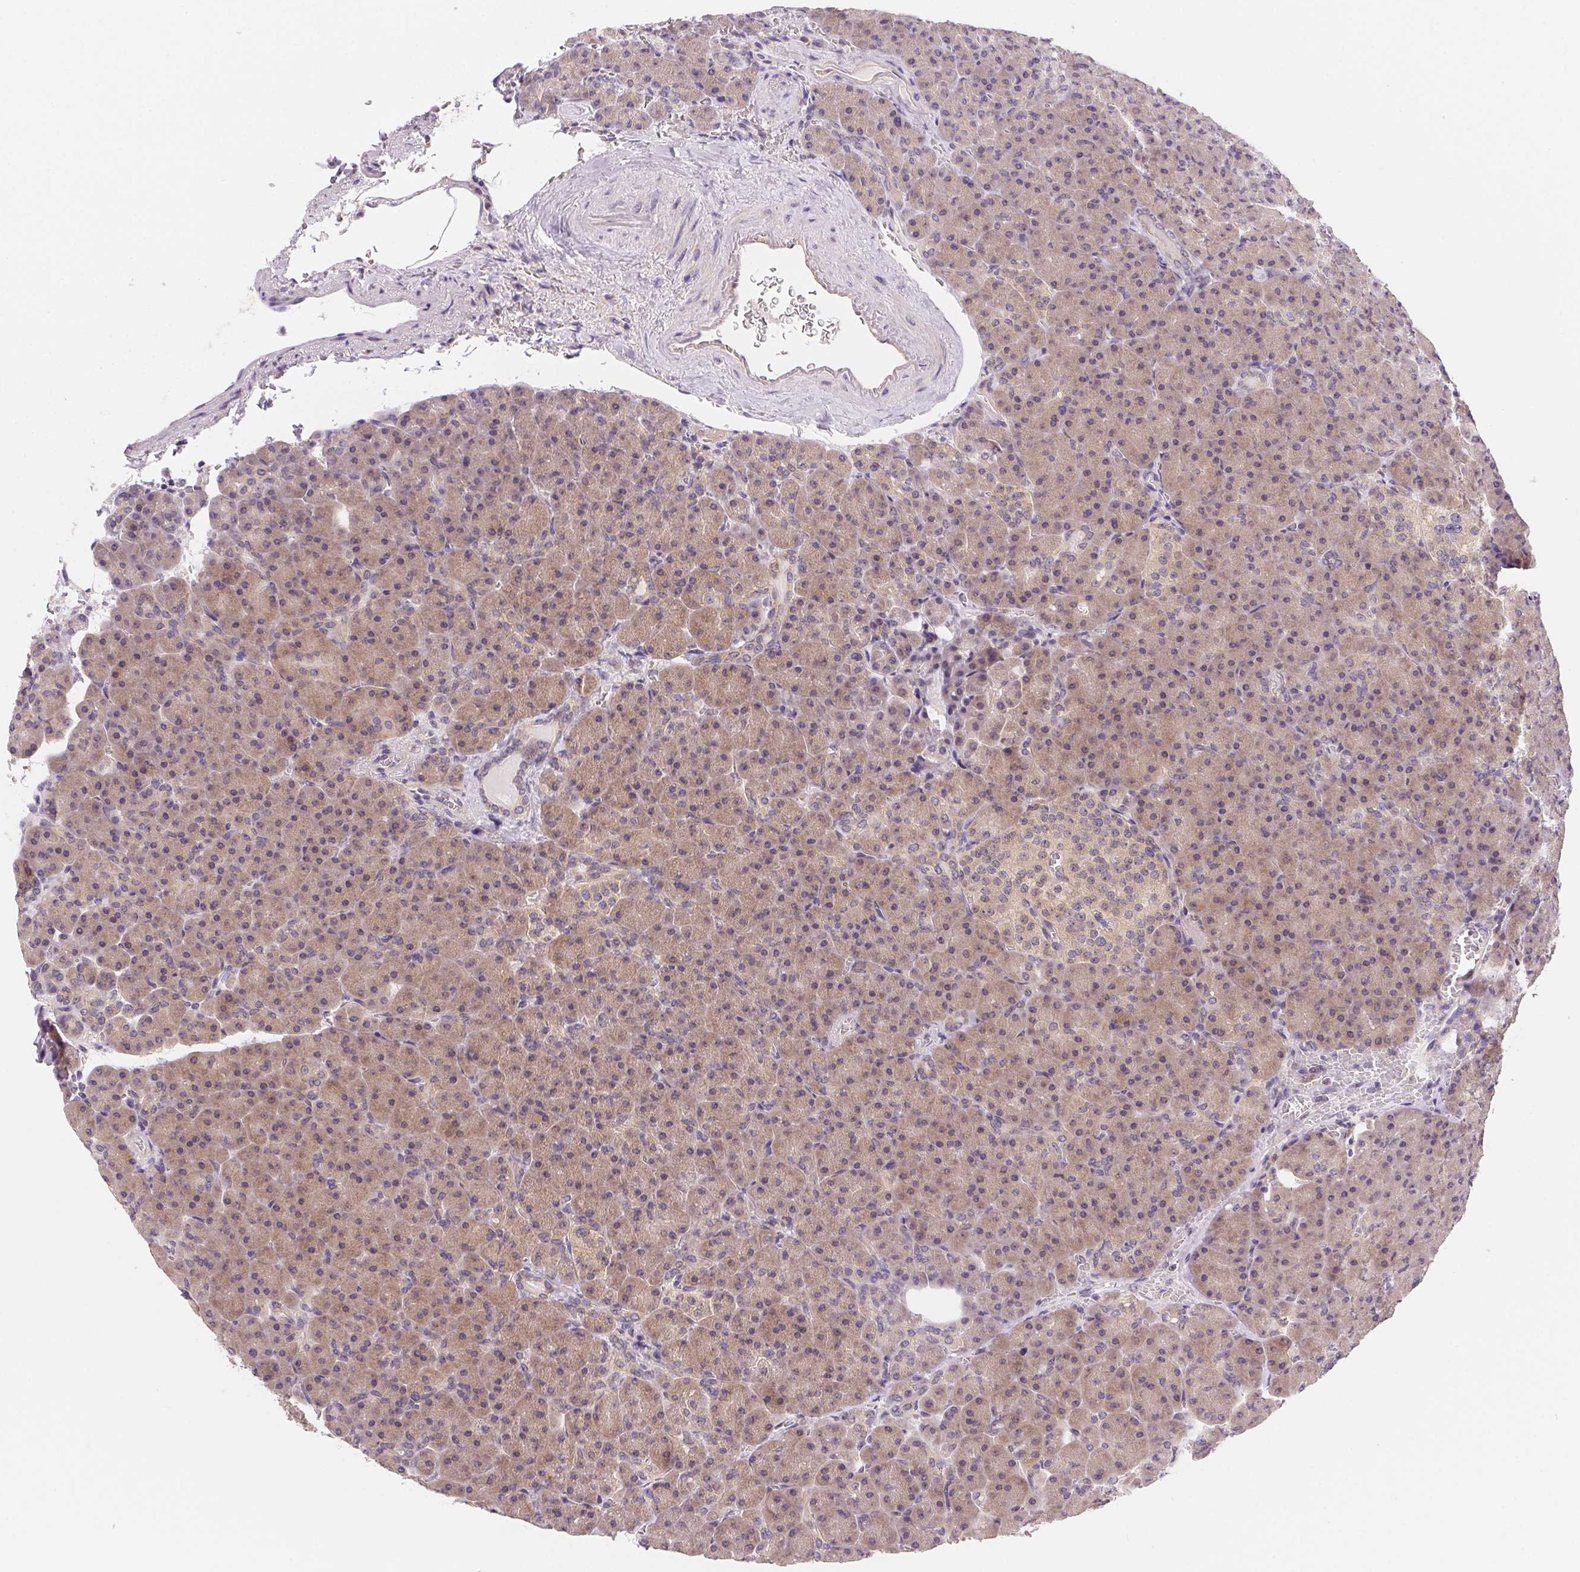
{"staining": {"intensity": "moderate", "quantity": "25%-75%", "location": "cytoplasmic/membranous"}, "tissue": "pancreas", "cell_type": "Exocrine glandular cells", "image_type": "normal", "snomed": [{"axis": "morphology", "description": "Normal tissue, NOS"}, {"axis": "topography", "description": "Pancreas"}], "caption": "Immunohistochemical staining of normal human pancreas demonstrates moderate cytoplasmic/membranous protein expression in approximately 25%-75% of exocrine glandular cells. The protein of interest is stained brown, and the nuclei are stained in blue (DAB IHC with brightfield microscopy, high magnification).", "gene": "PRKAA1", "patient": {"sex": "female", "age": 74}}